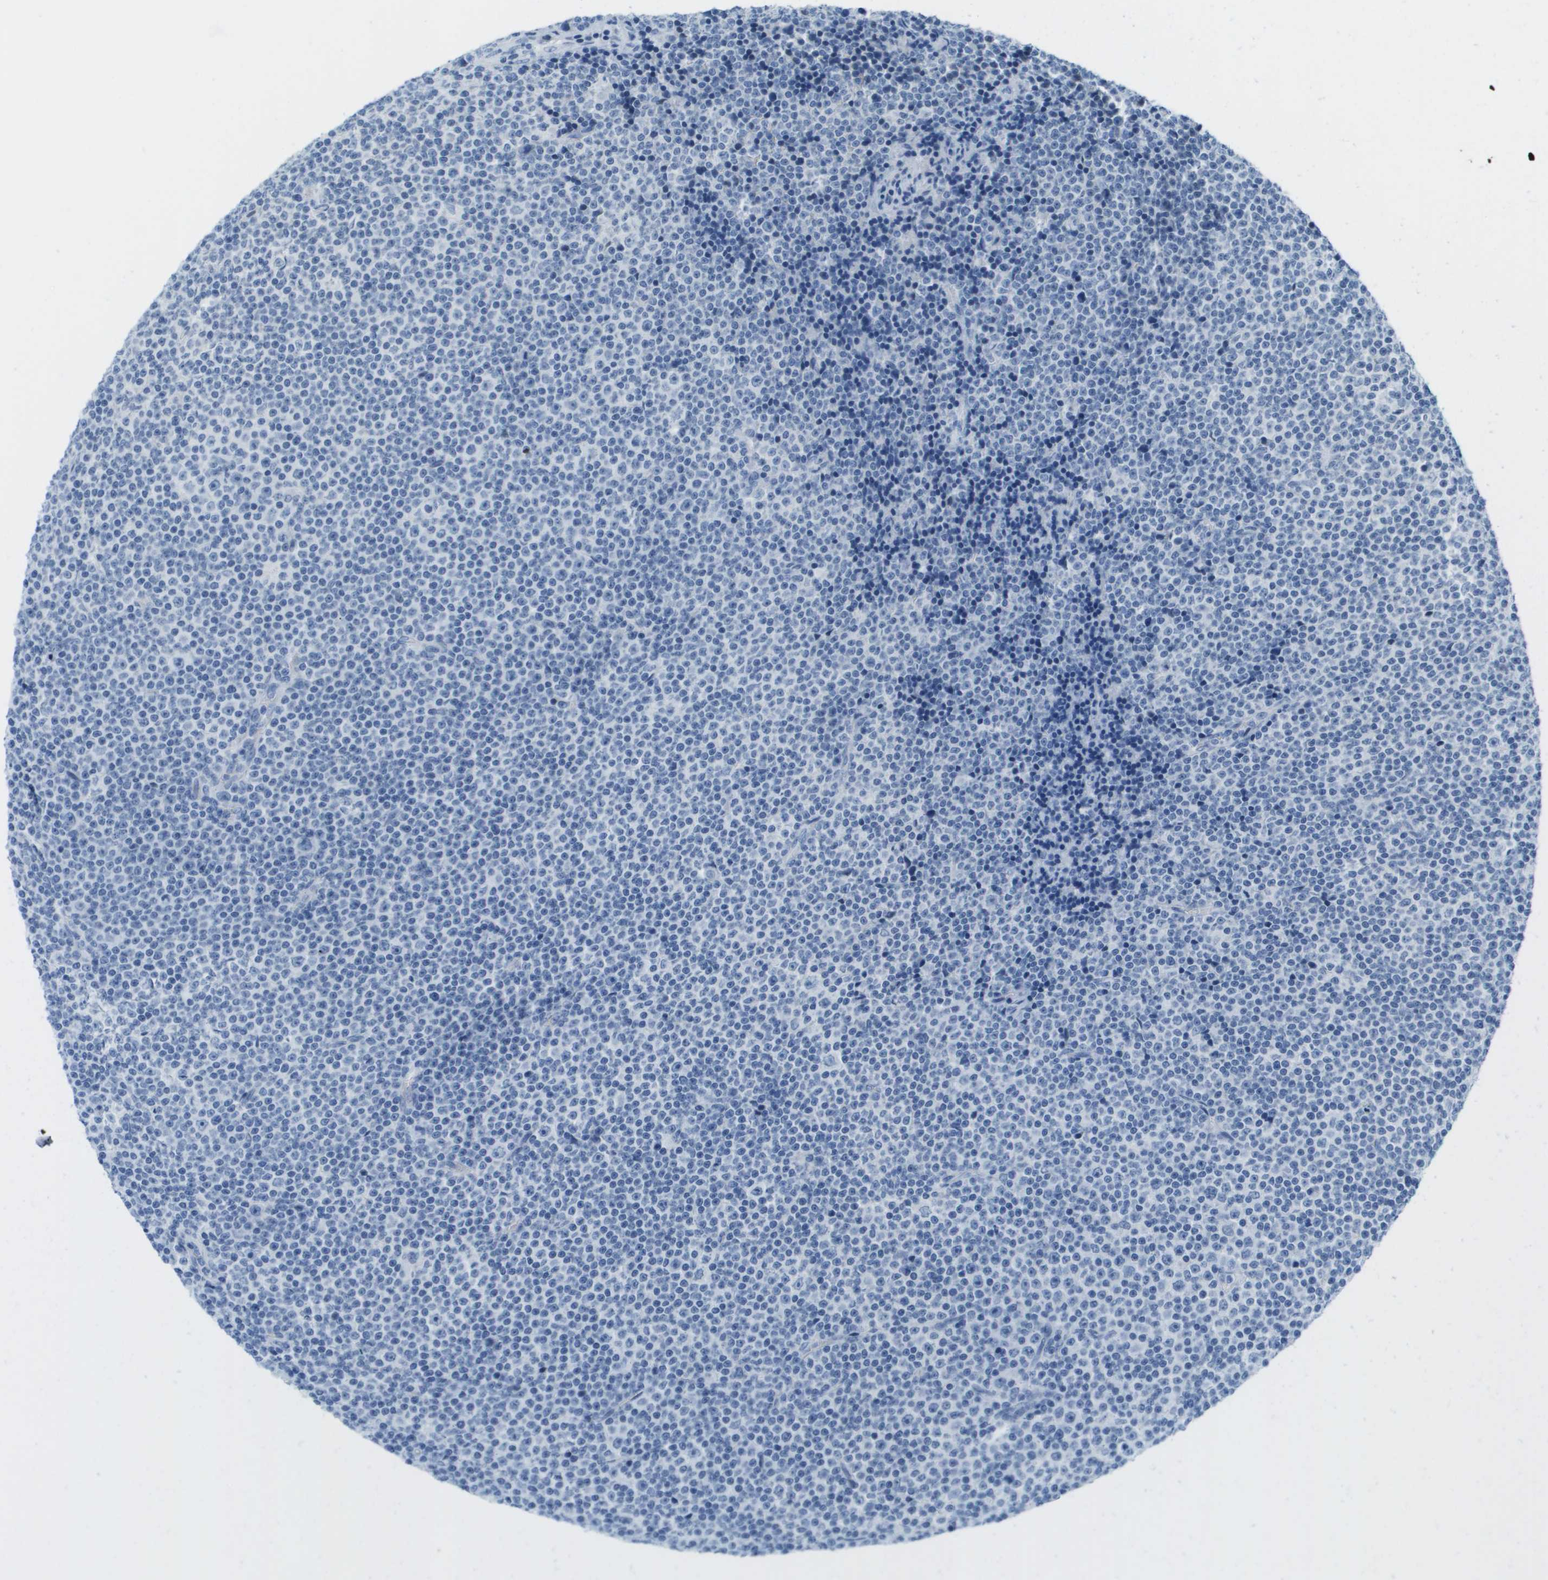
{"staining": {"intensity": "negative", "quantity": "none", "location": "none"}, "tissue": "lymphoma", "cell_type": "Tumor cells", "image_type": "cancer", "snomed": [{"axis": "morphology", "description": "Malignant lymphoma, non-Hodgkin's type, Low grade"}, {"axis": "topography", "description": "Lymph node"}], "caption": "IHC image of neoplastic tissue: lymphoma stained with DAB displays no significant protein staining in tumor cells. Nuclei are stained in blue.", "gene": "CDHR2", "patient": {"sex": "female", "age": 67}}